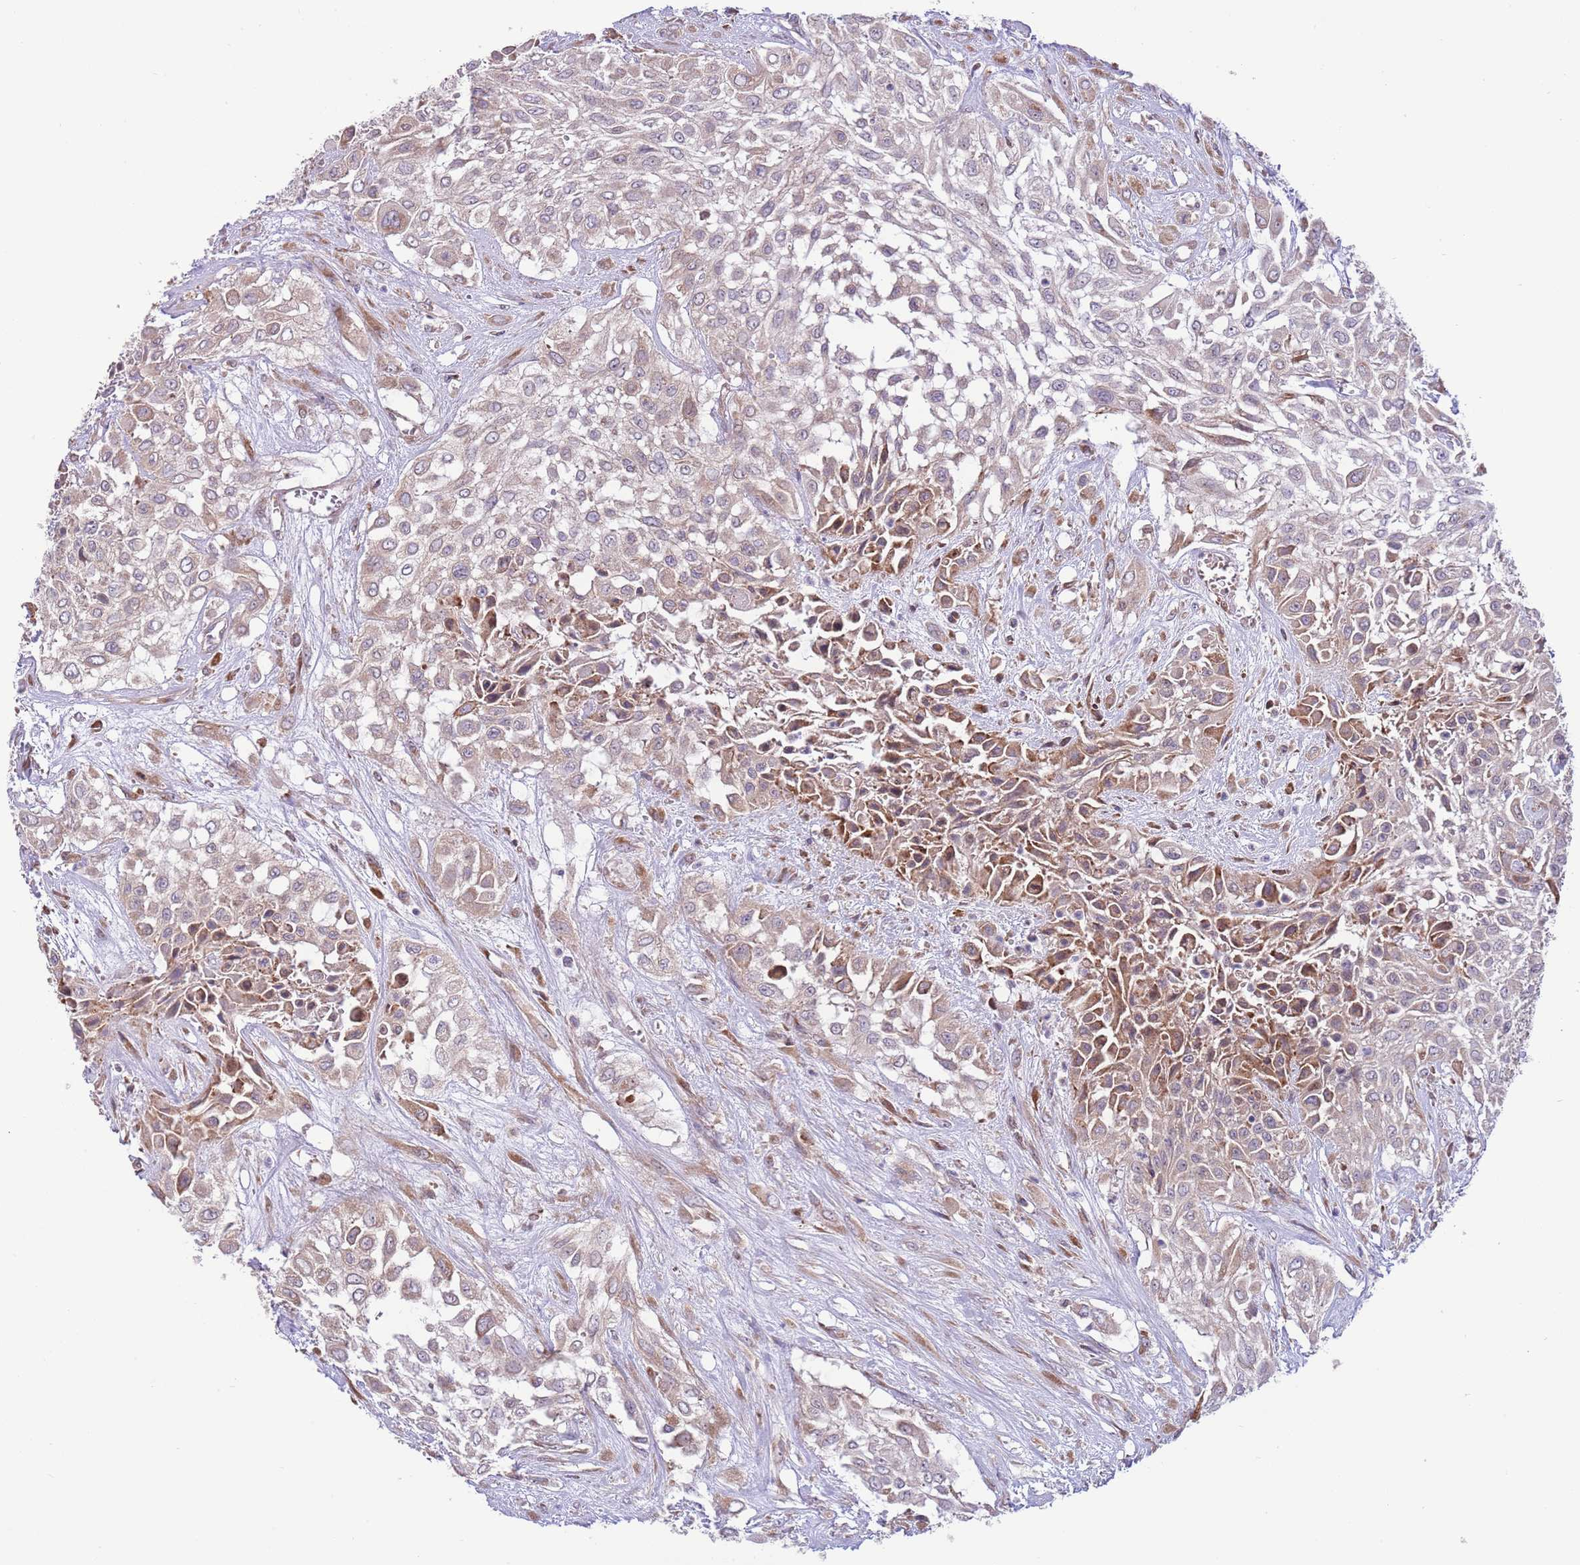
{"staining": {"intensity": "weak", "quantity": ">75%", "location": "cytoplasmic/membranous"}, "tissue": "urothelial cancer", "cell_type": "Tumor cells", "image_type": "cancer", "snomed": [{"axis": "morphology", "description": "Urothelial carcinoma, High grade"}, {"axis": "topography", "description": "Urinary bladder"}], "caption": "Protein positivity by IHC reveals weak cytoplasmic/membranous expression in about >75% of tumor cells in urothelial cancer.", "gene": "DAND5", "patient": {"sex": "male", "age": 57}}